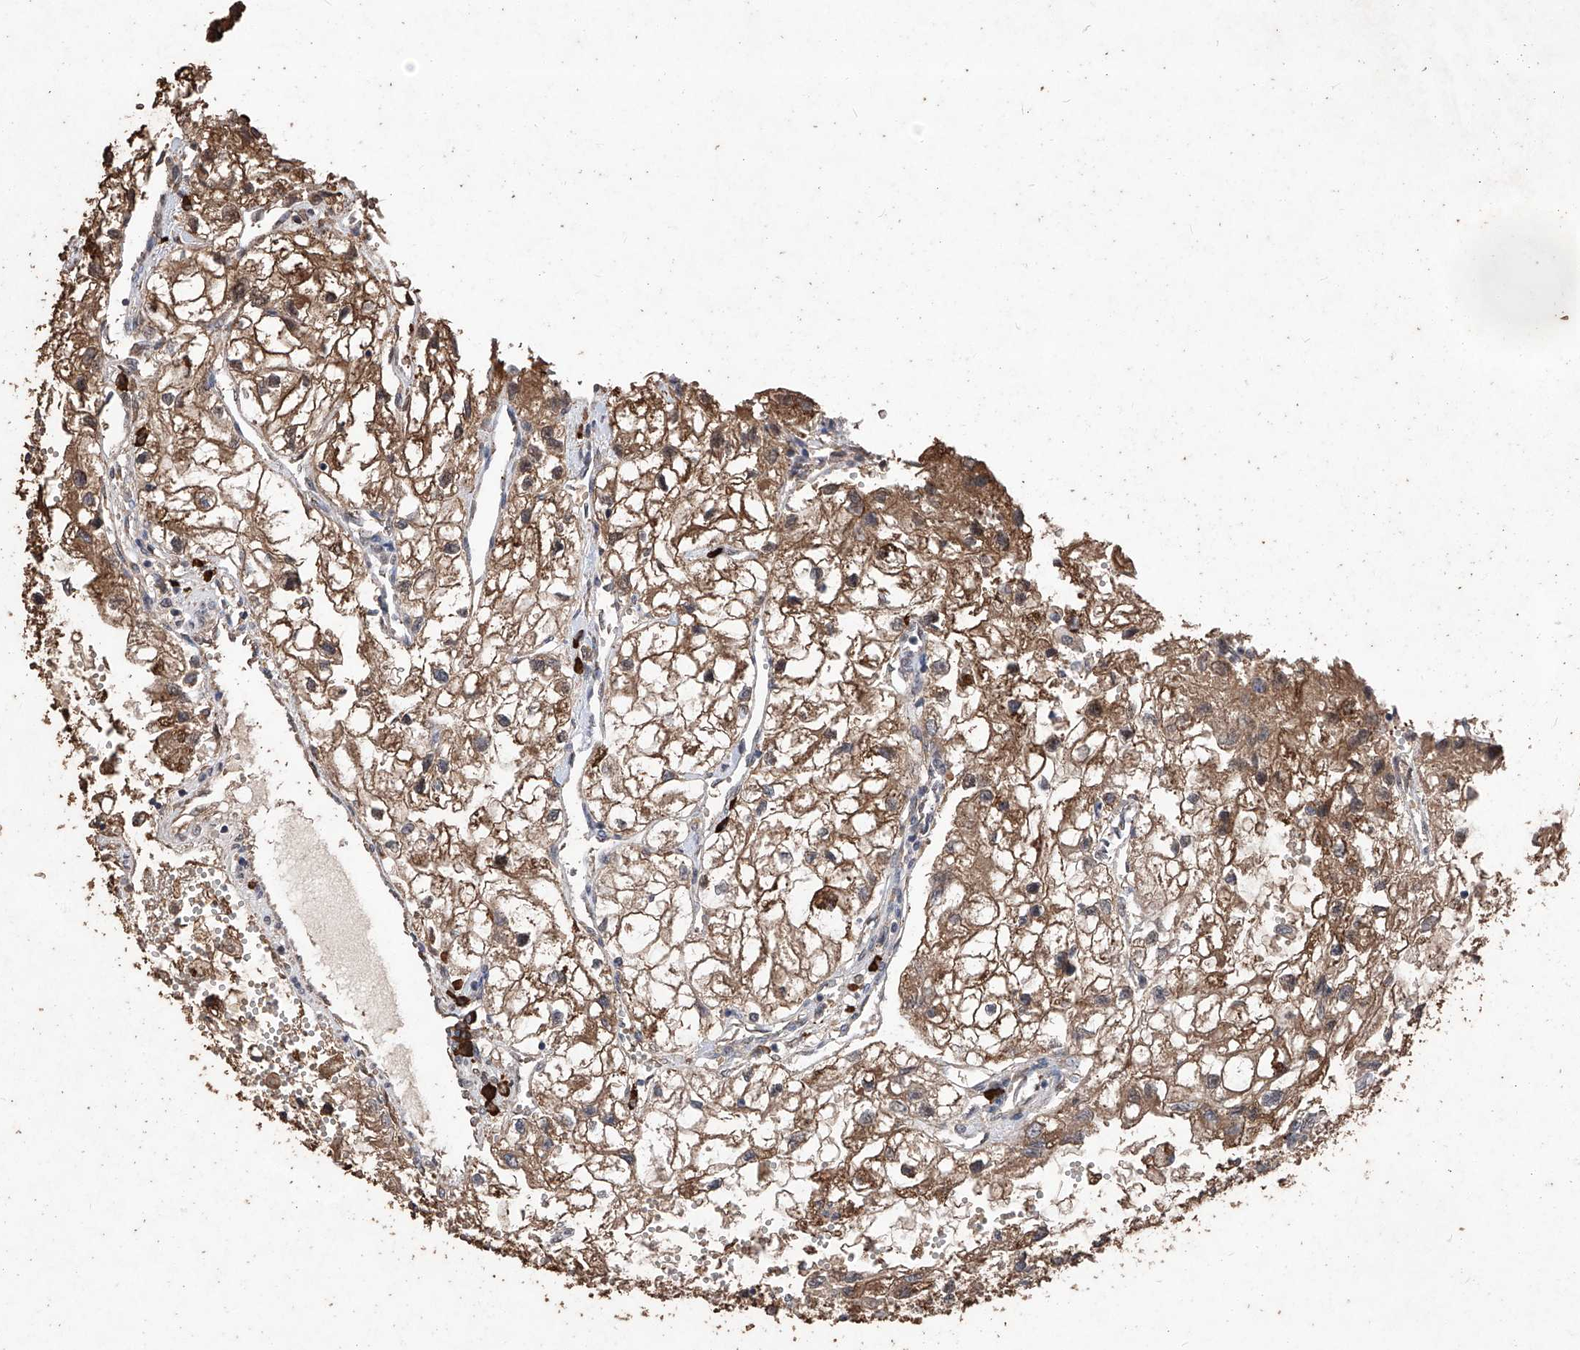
{"staining": {"intensity": "moderate", "quantity": ">75%", "location": "cytoplasmic/membranous"}, "tissue": "renal cancer", "cell_type": "Tumor cells", "image_type": "cancer", "snomed": [{"axis": "morphology", "description": "Adenocarcinoma, NOS"}, {"axis": "topography", "description": "Kidney"}], "caption": "Immunohistochemistry (IHC) of renal cancer (adenocarcinoma) shows medium levels of moderate cytoplasmic/membranous staining in about >75% of tumor cells. The staining was performed using DAB, with brown indicating positive protein expression. Nuclei are stained blue with hematoxylin.", "gene": "EML1", "patient": {"sex": "female", "age": 70}}